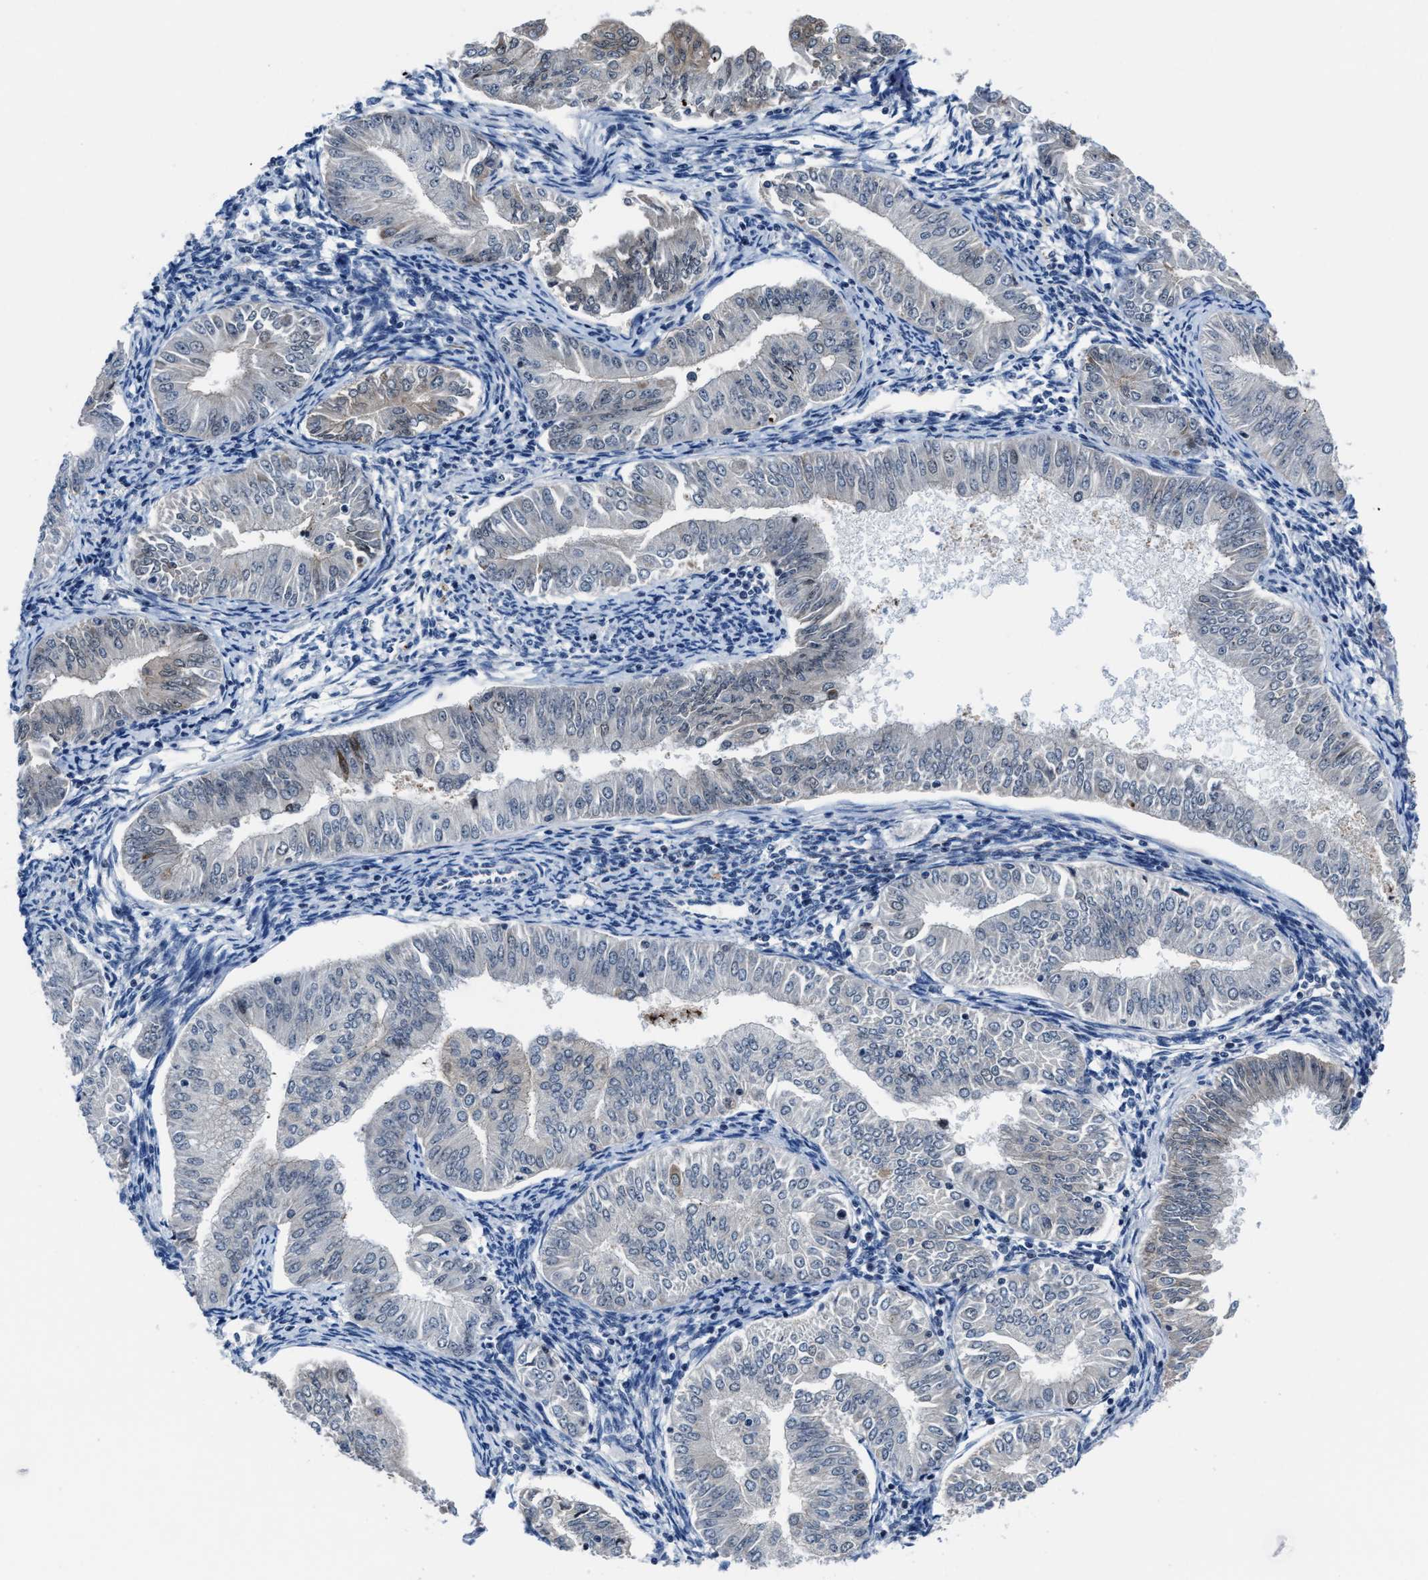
{"staining": {"intensity": "negative", "quantity": "none", "location": "none"}, "tissue": "endometrial cancer", "cell_type": "Tumor cells", "image_type": "cancer", "snomed": [{"axis": "morphology", "description": "Normal tissue, NOS"}, {"axis": "morphology", "description": "Adenocarcinoma, NOS"}, {"axis": "topography", "description": "Endometrium"}], "caption": "Immunohistochemistry of human adenocarcinoma (endometrial) reveals no staining in tumor cells.", "gene": "GHITM", "patient": {"sex": "female", "age": 53}}